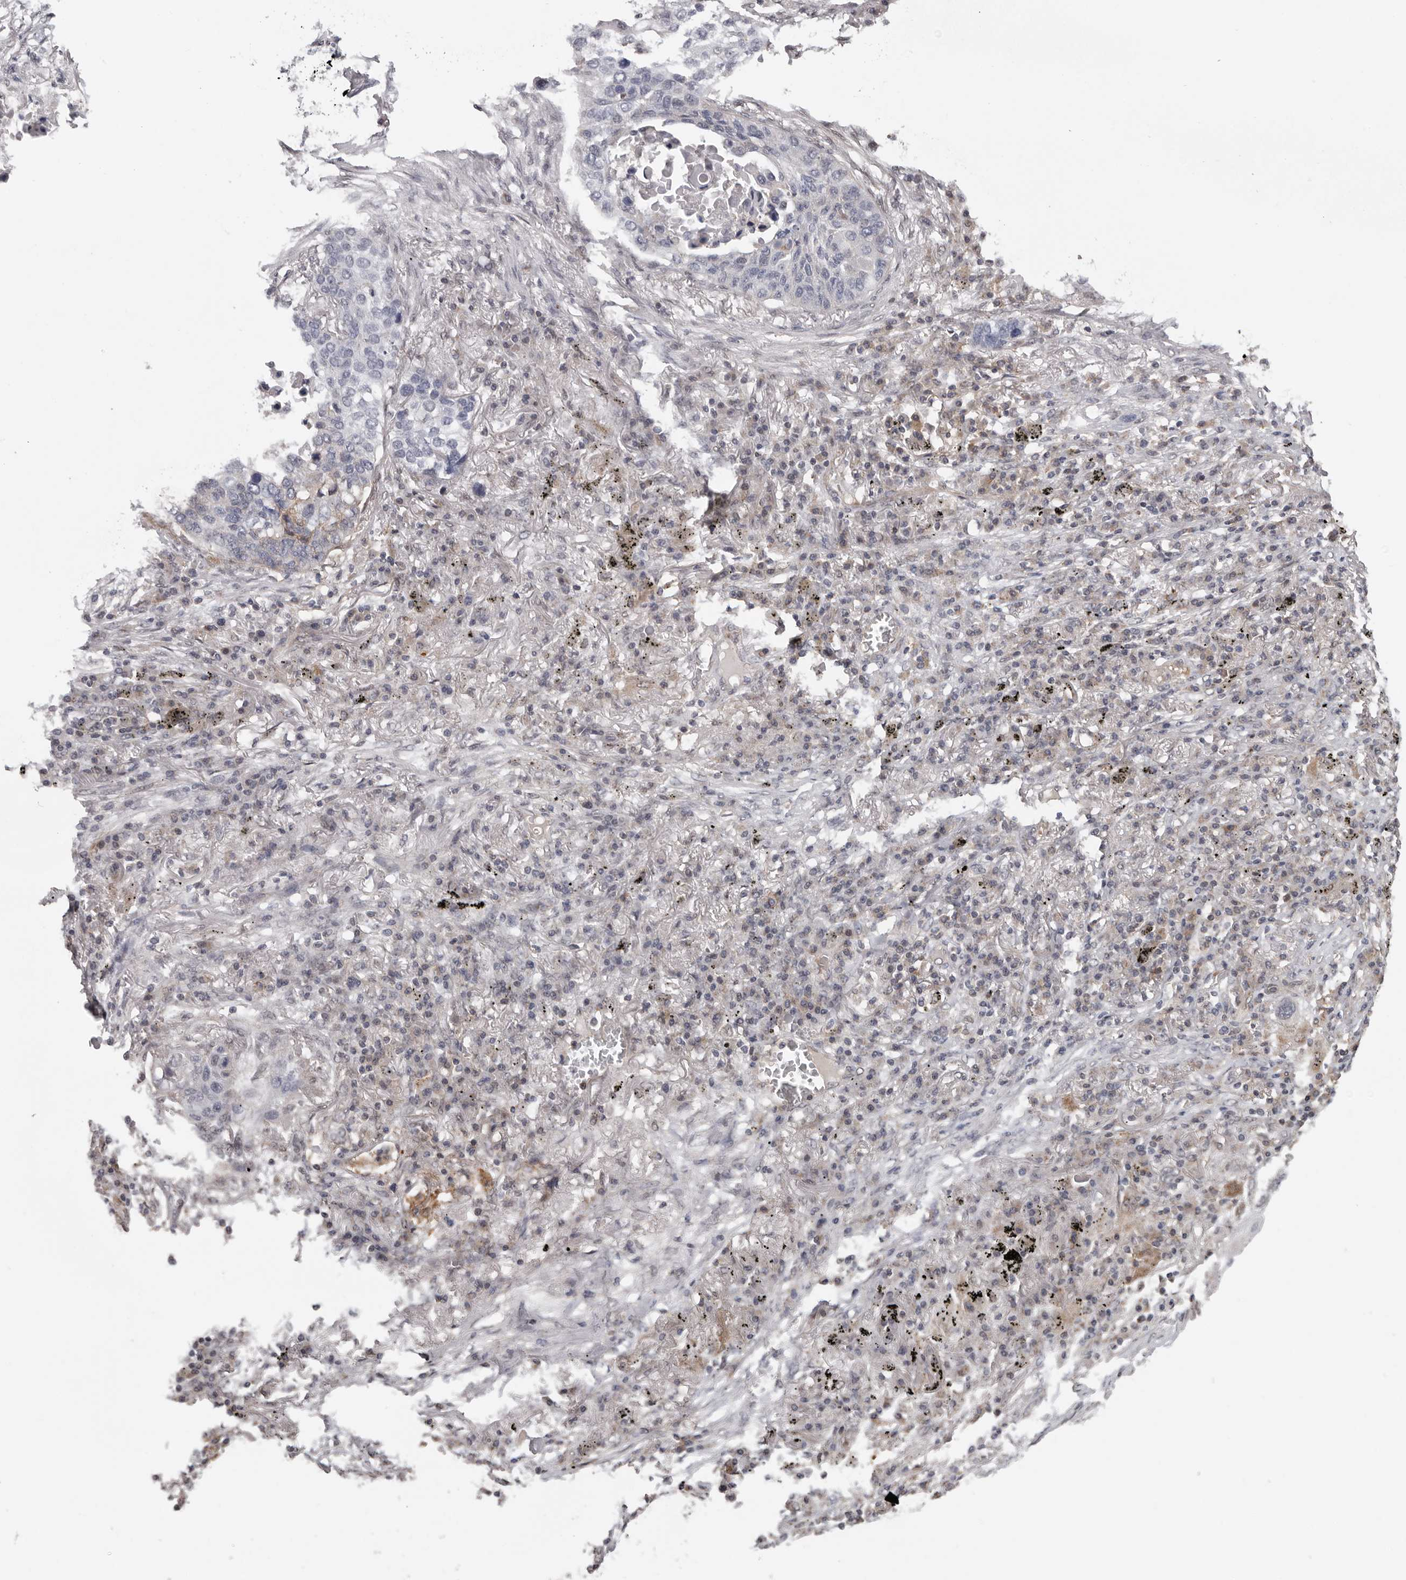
{"staining": {"intensity": "negative", "quantity": "none", "location": "none"}, "tissue": "lung cancer", "cell_type": "Tumor cells", "image_type": "cancer", "snomed": [{"axis": "morphology", "description": "Squamous cell carcinoma, NOS"}, {"axis": "topography", "description": "Lung"}], "caption": "This is a photomicrograph of immunohistochemistry (IHC) staining of lung squamous cell carcinoma, which shows no positivity in tumor cells. (DAB (3,3'-diaminobenzidine) IHC, high magnification).", "gene": "MOGAT2", "patient": {"sex": "female", "age": 63}}